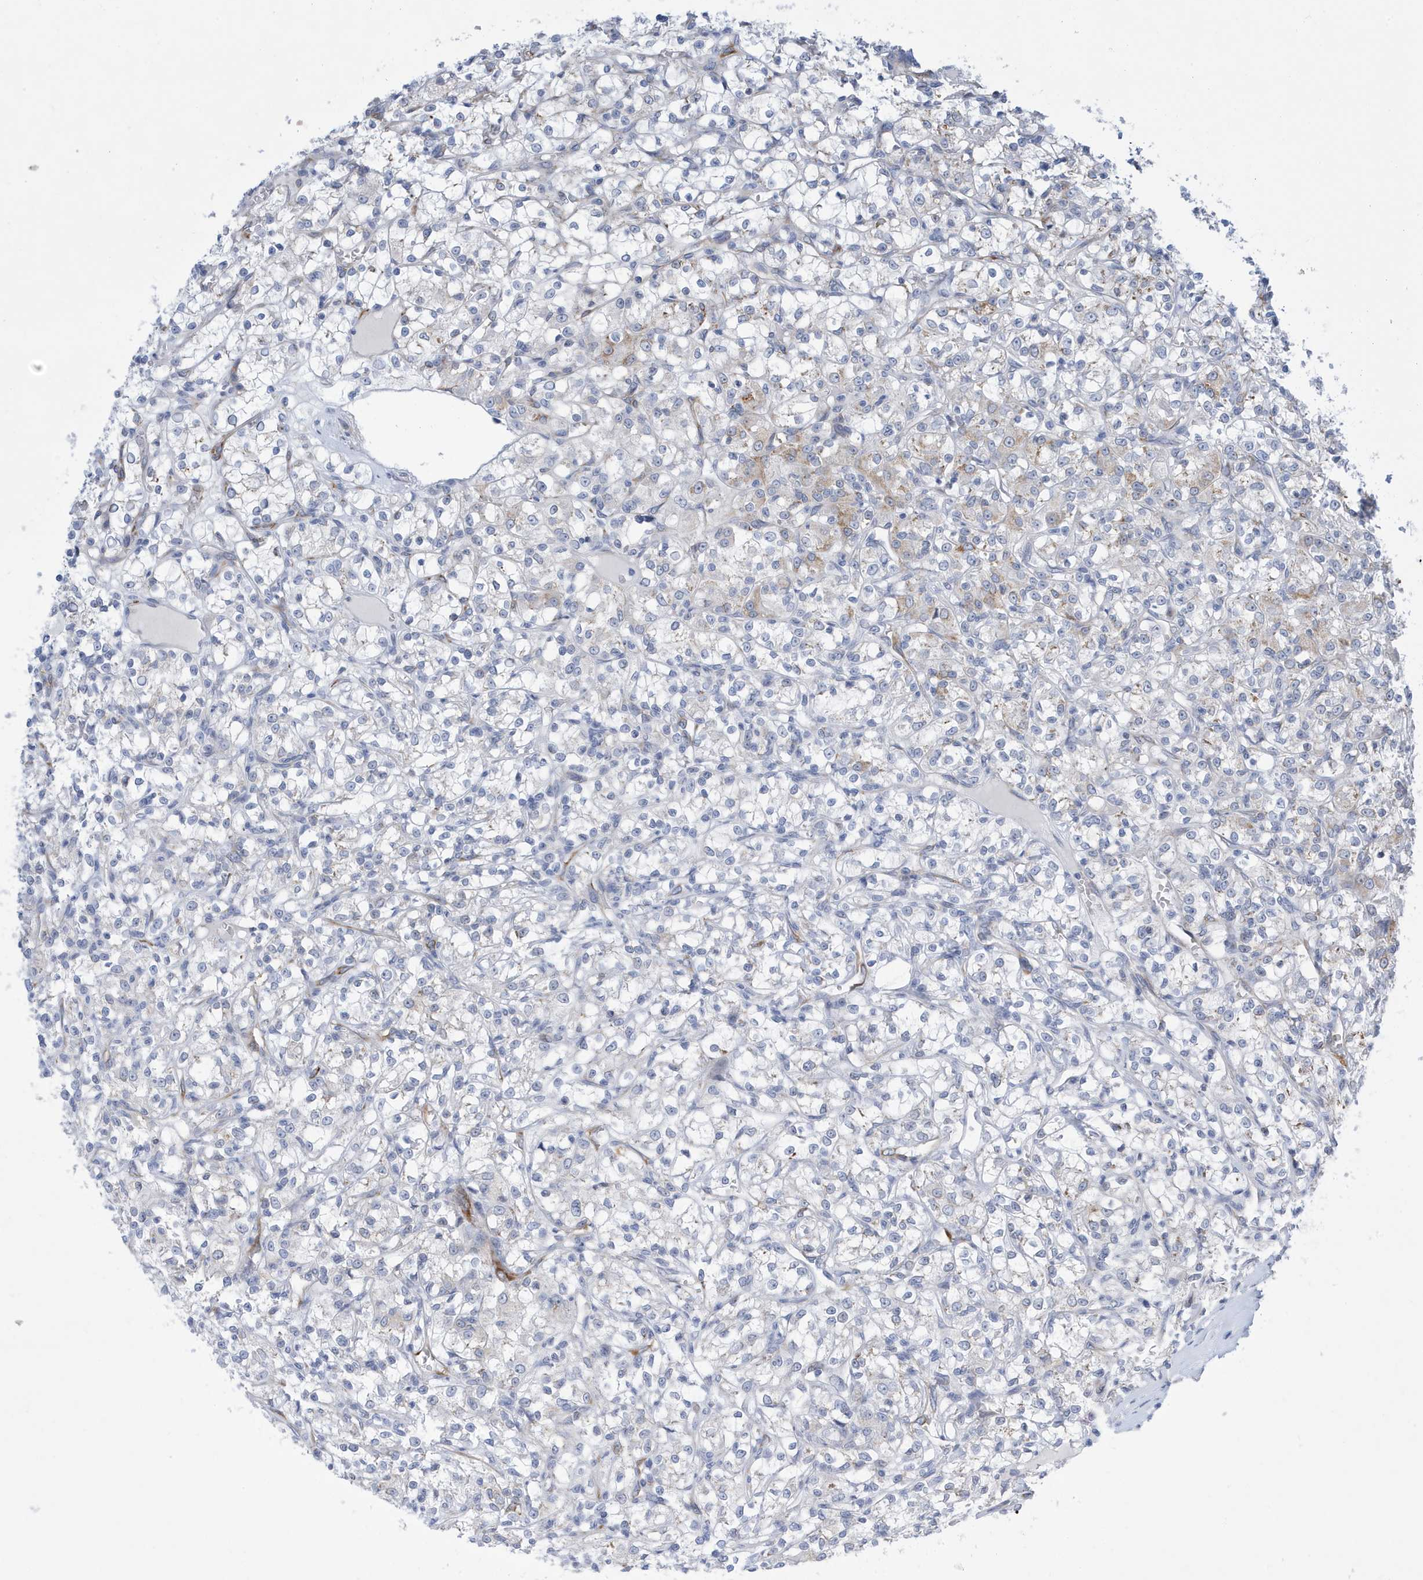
{"staining": {"intensity": "weak", "quantity": "<25%", "location": "cytoplasmic/membranous"}, "tissue": "renal cancer", "cell_type": "Tumor cells", "image_type": "cancer", "snomed": [{"axis": "morphology", "description": "Adenocarcinoma, NOS"}, {"axis": "topography", "description": "Kidney"}], "caption": "Photomicrograph shows no significant protein positivity in tumor cells of renal cancer.", "gene": "SEMA3F", "patient": {"sex": "female", "age": 69}}